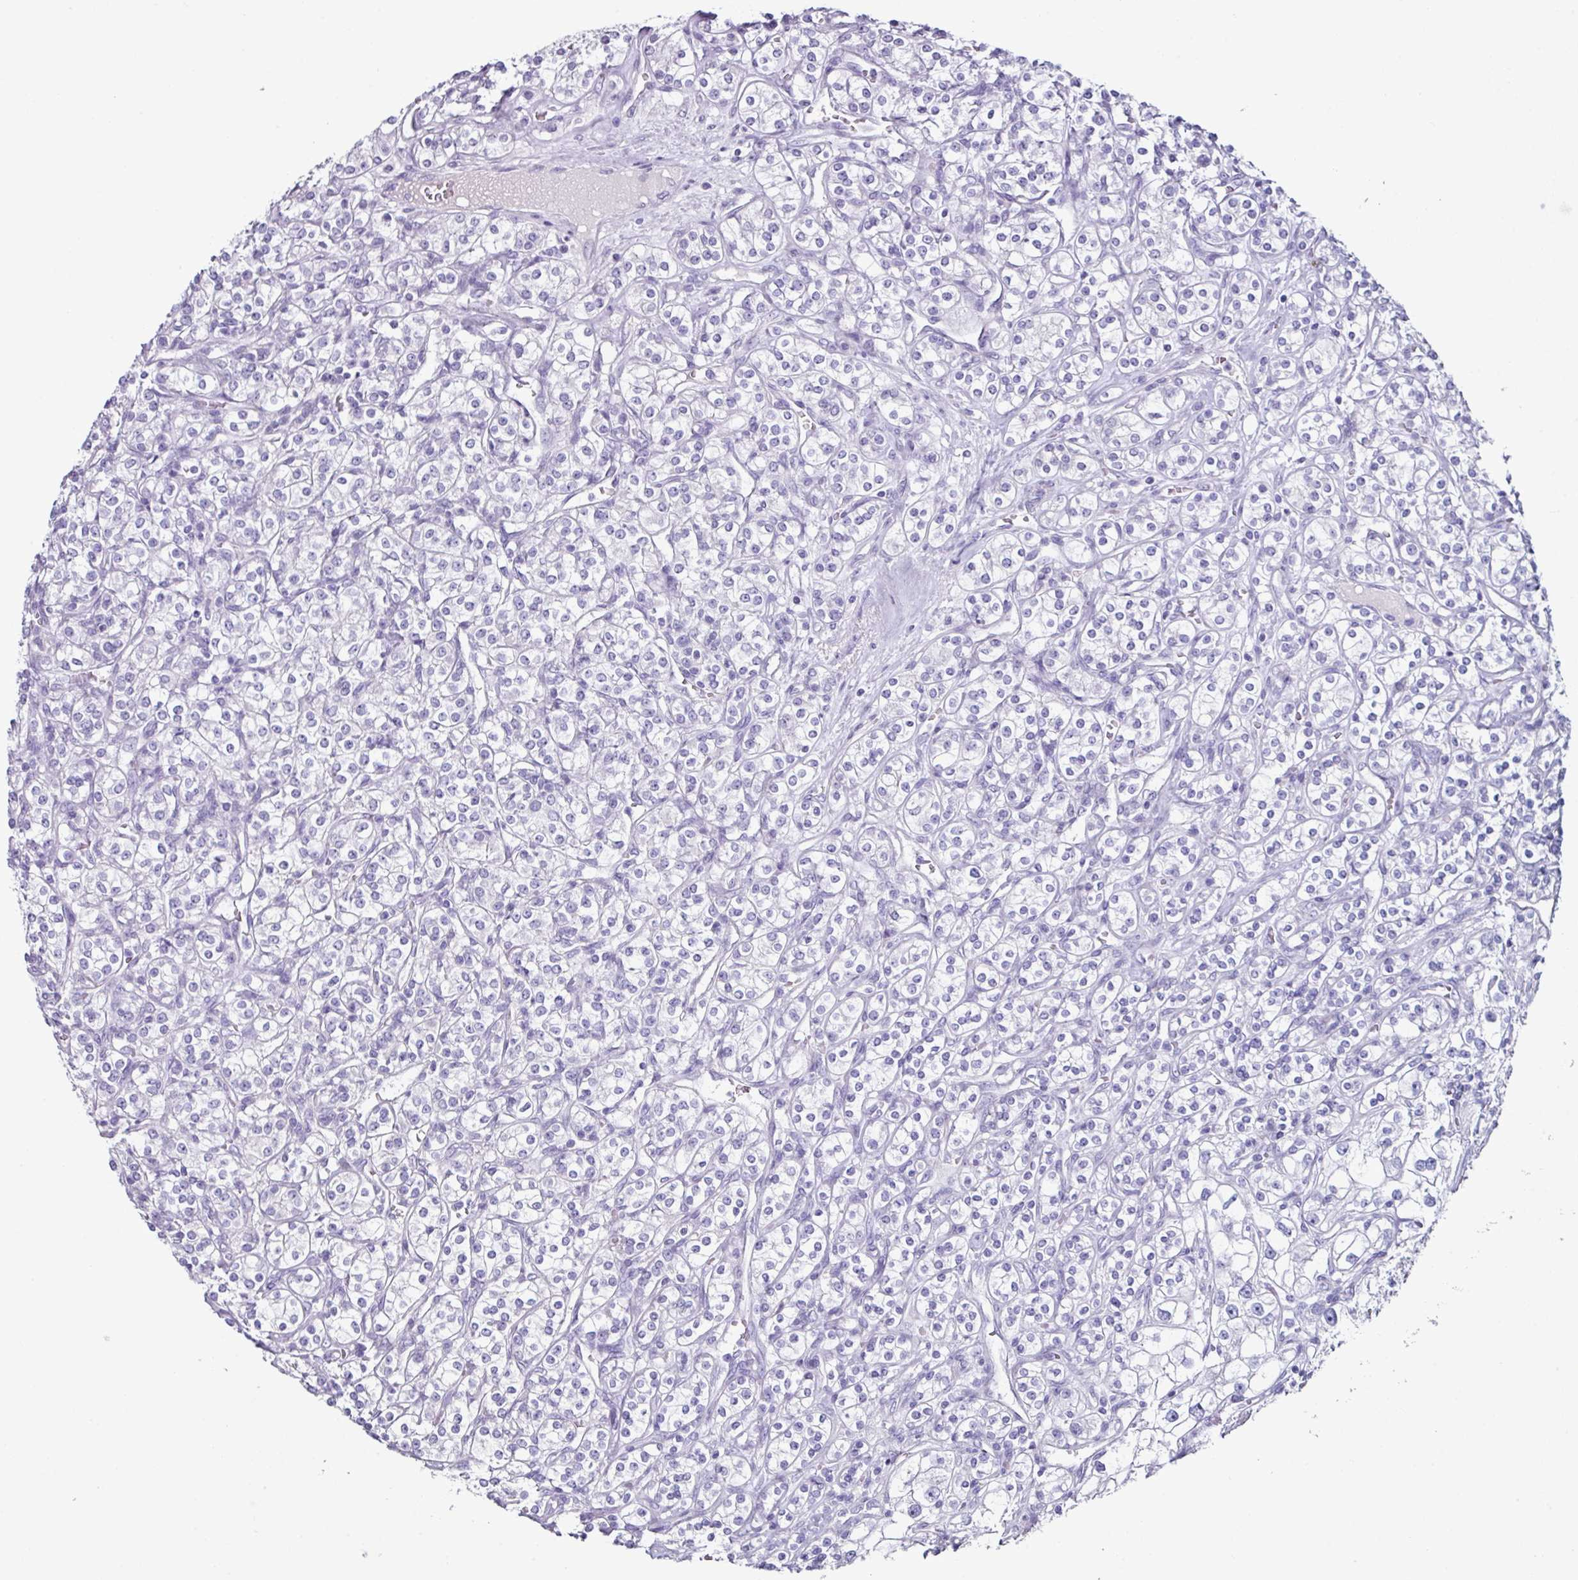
{"staining": {"intensity": "negative", "quantity": "none", "location": "none"}, "tissue": "renal cancer", "cell_type": "Tumor cells", "image_type": "cancer", "snomed": [{"axis": "morphology", "description": "Adenocarcinoma, NOS"}, {"axis": "topography", "description": "Kidney"}], "caption": "The micrograph reveals no staining of tumor cells in renal cancer (adenocarcinoma).", "gene": "GLP2R", "patient": {"sex": "male", "age": 77}}